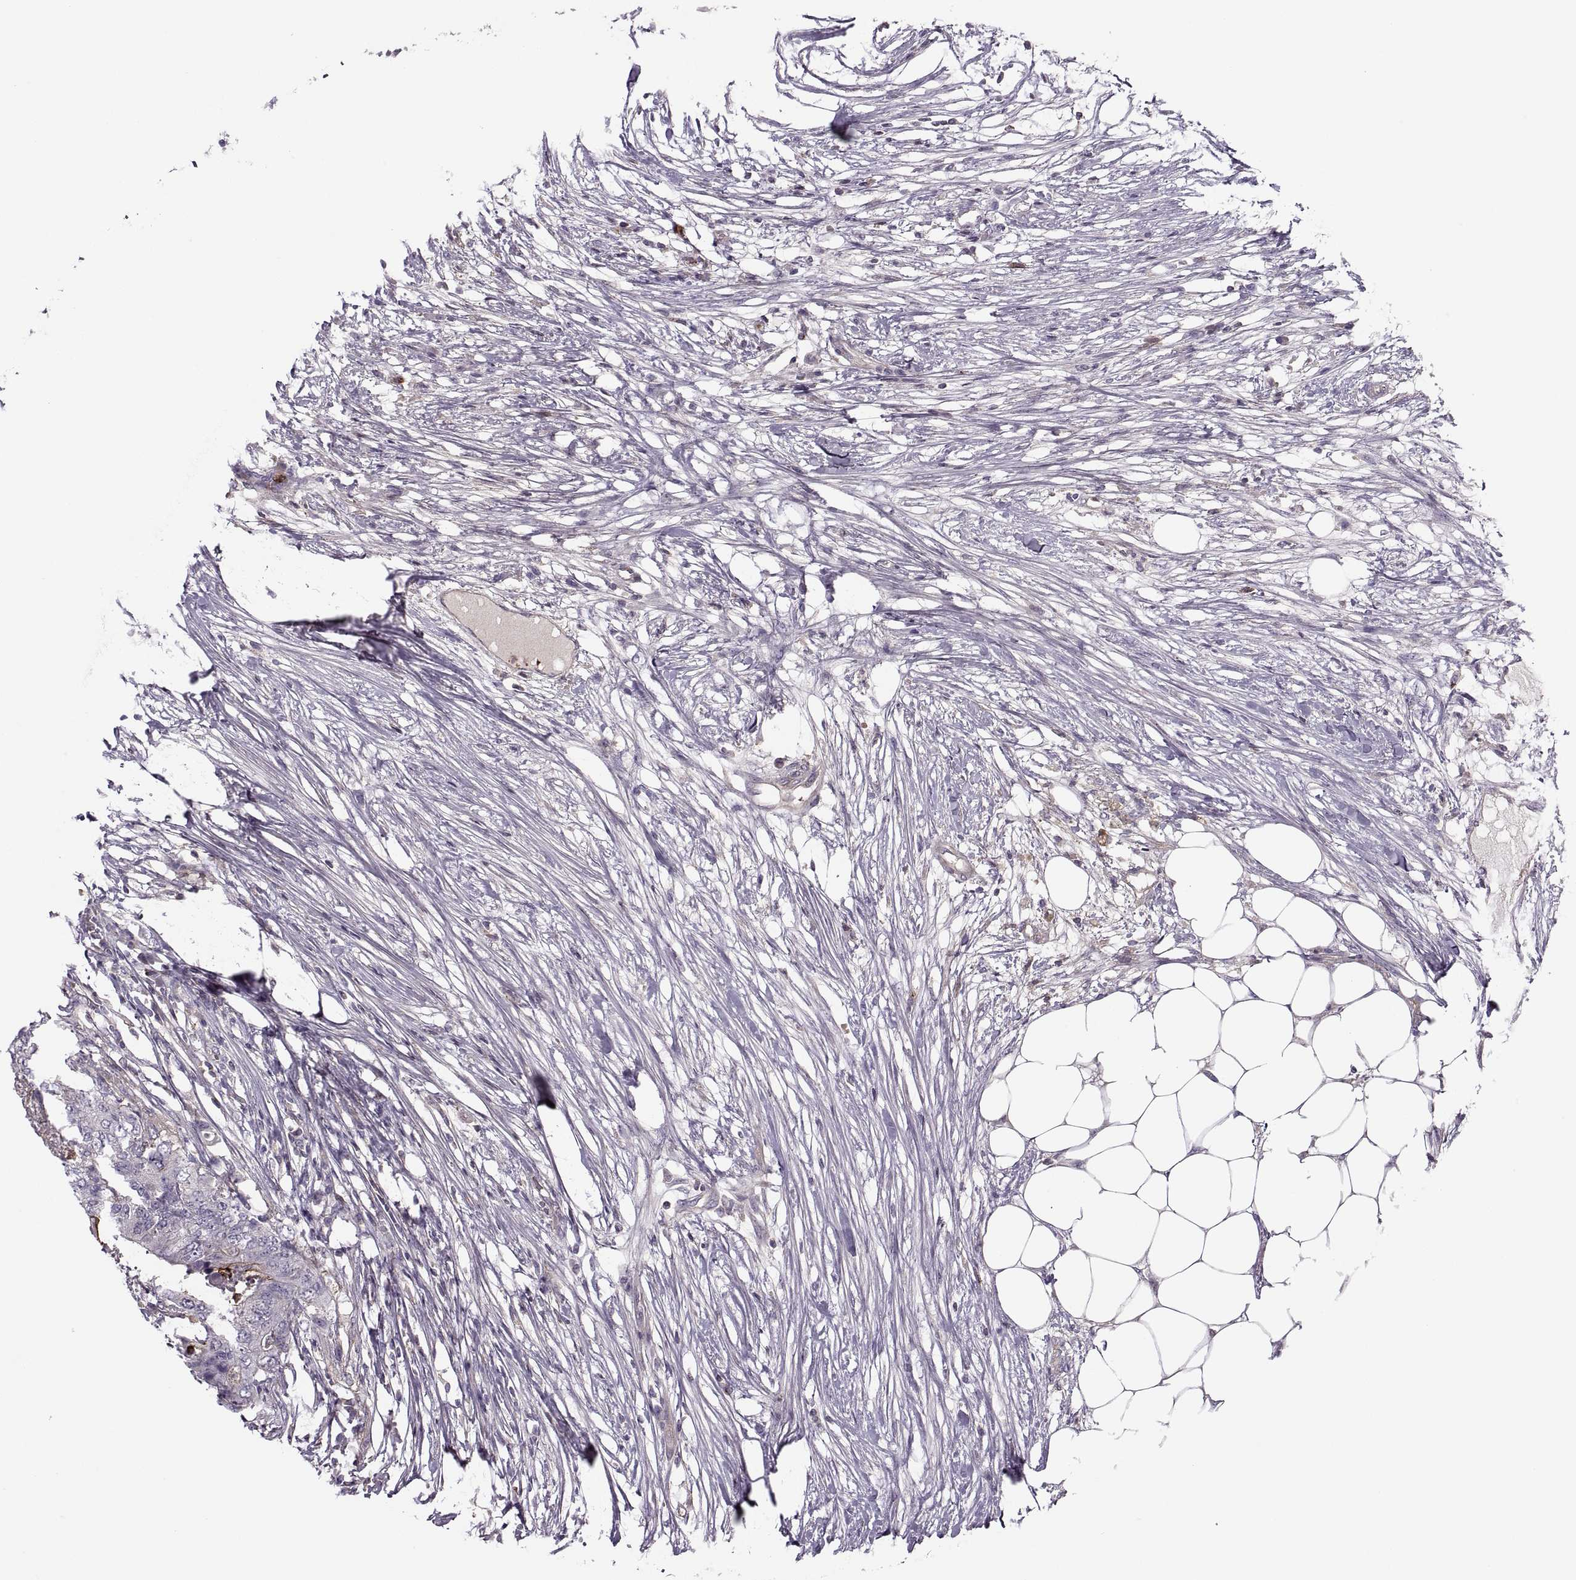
{"staining": {"intensity": "negative", "quantity": "none", "location": "none"}, "tissue": "colorectal cancer", "cell_type": "Tumor cells", "image_type": "cancer", "snomed": [{"axis": "morphology", "description": "Adenocarcinoma, NOS"}, {"axis": "topography", "description": "Colon"}], "caption": "Image shows no significant protein expression in tumor cells of adenocarcinoma (colorectal). (DAB IHC visualized using brightfield microscopy, high magnification).", "gene": "SLC2A3", "patient": {"sex": "female", "age": 48}}